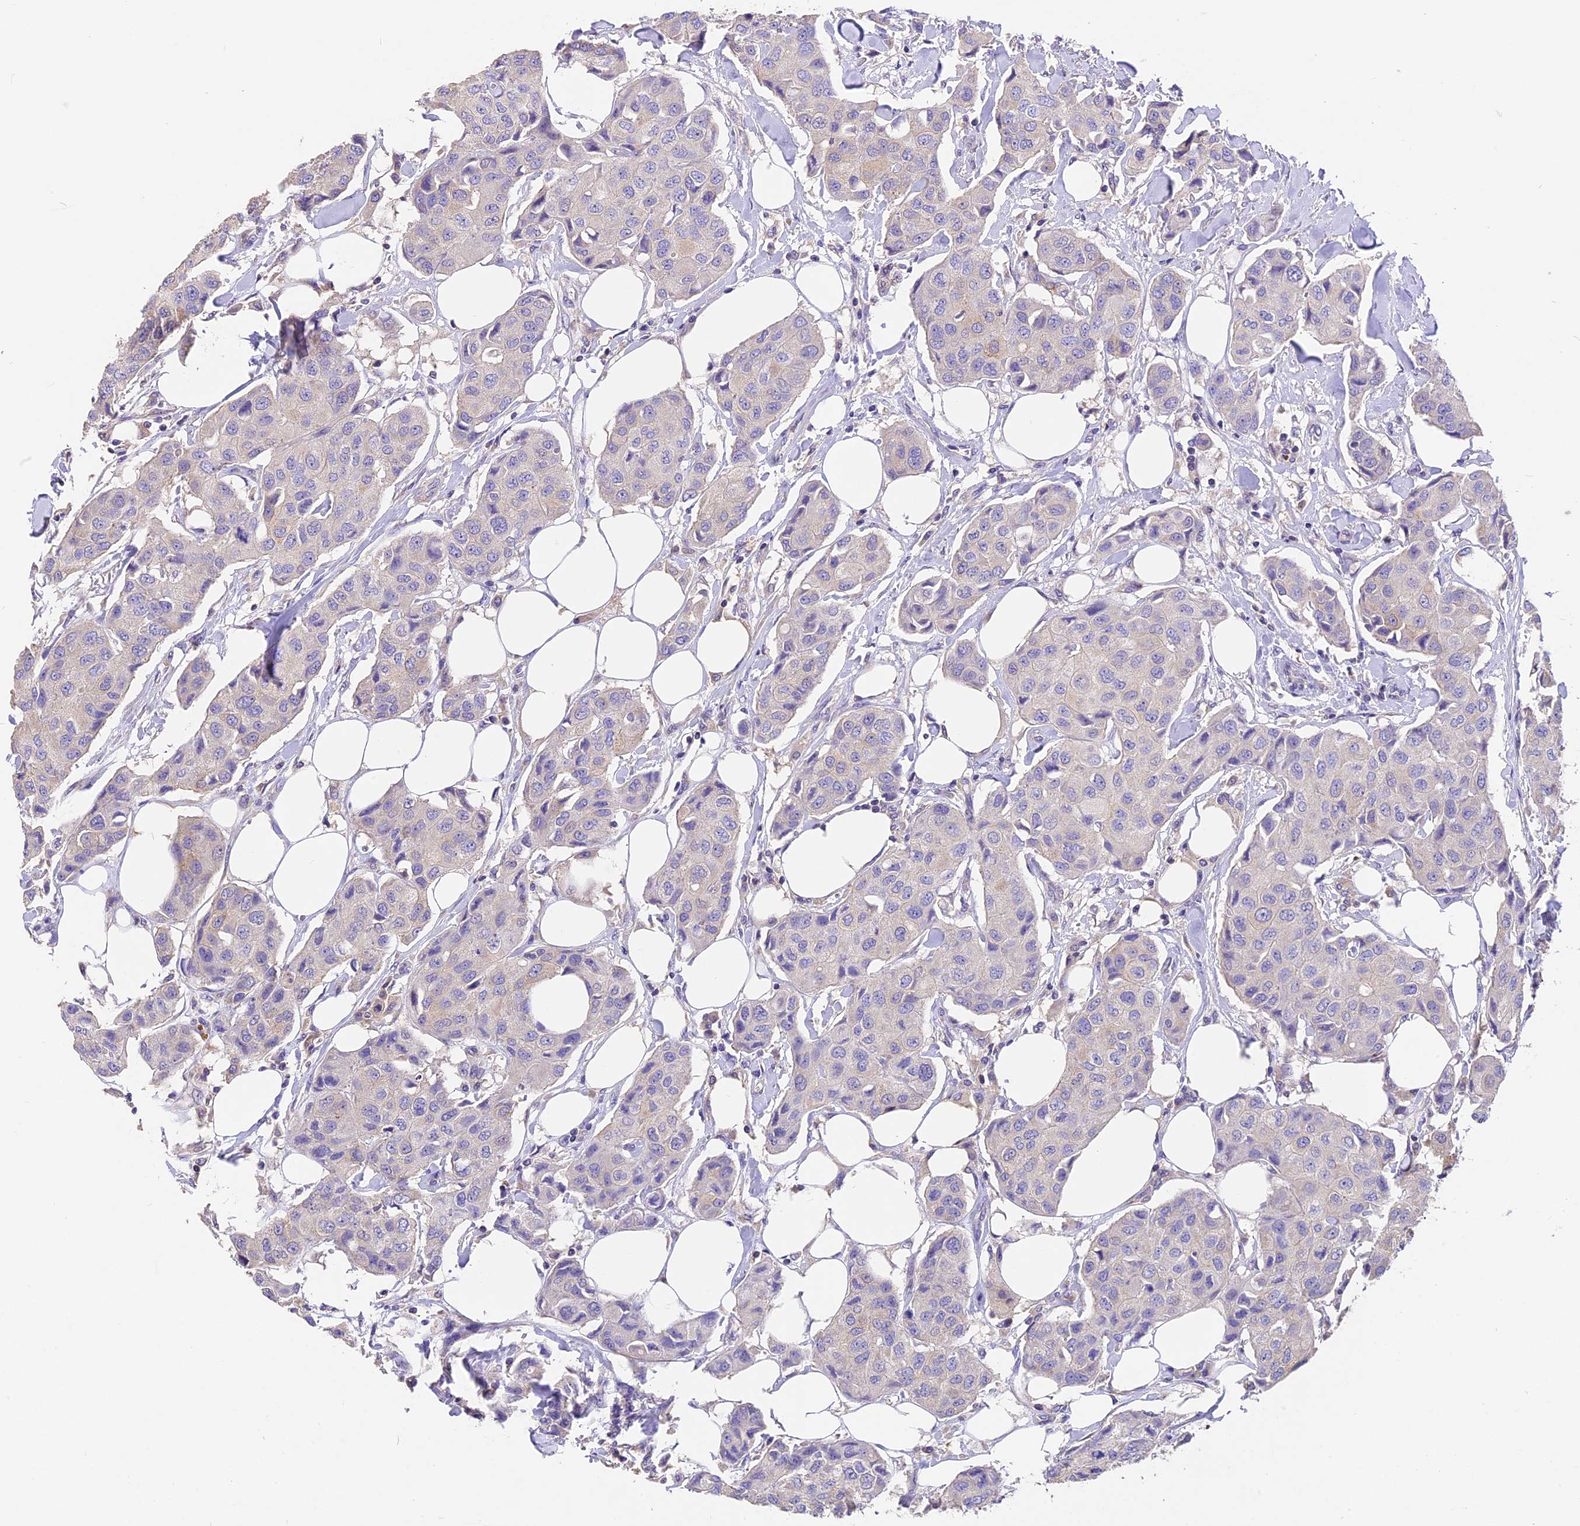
{"staining": {"intensity": "negative", "quantity": "none", "location": "none"}, "tissue": "breast cancer", "cell_type": "Tumor cells", "image_type": "cancer", "snomed": [{"axis": "morphology", "description": "Duct carcinoma"}, {"axis": "topography", "description": "Breast"}], "caption": "IHC image of neoplastic tissue: human infiltrating ductal carcinoma (breast) stained with DAB demonstrates no significant protein staining in tumor cells.", "gene": "AP3B2", "patient": {"sex": "female", "age": 80}}